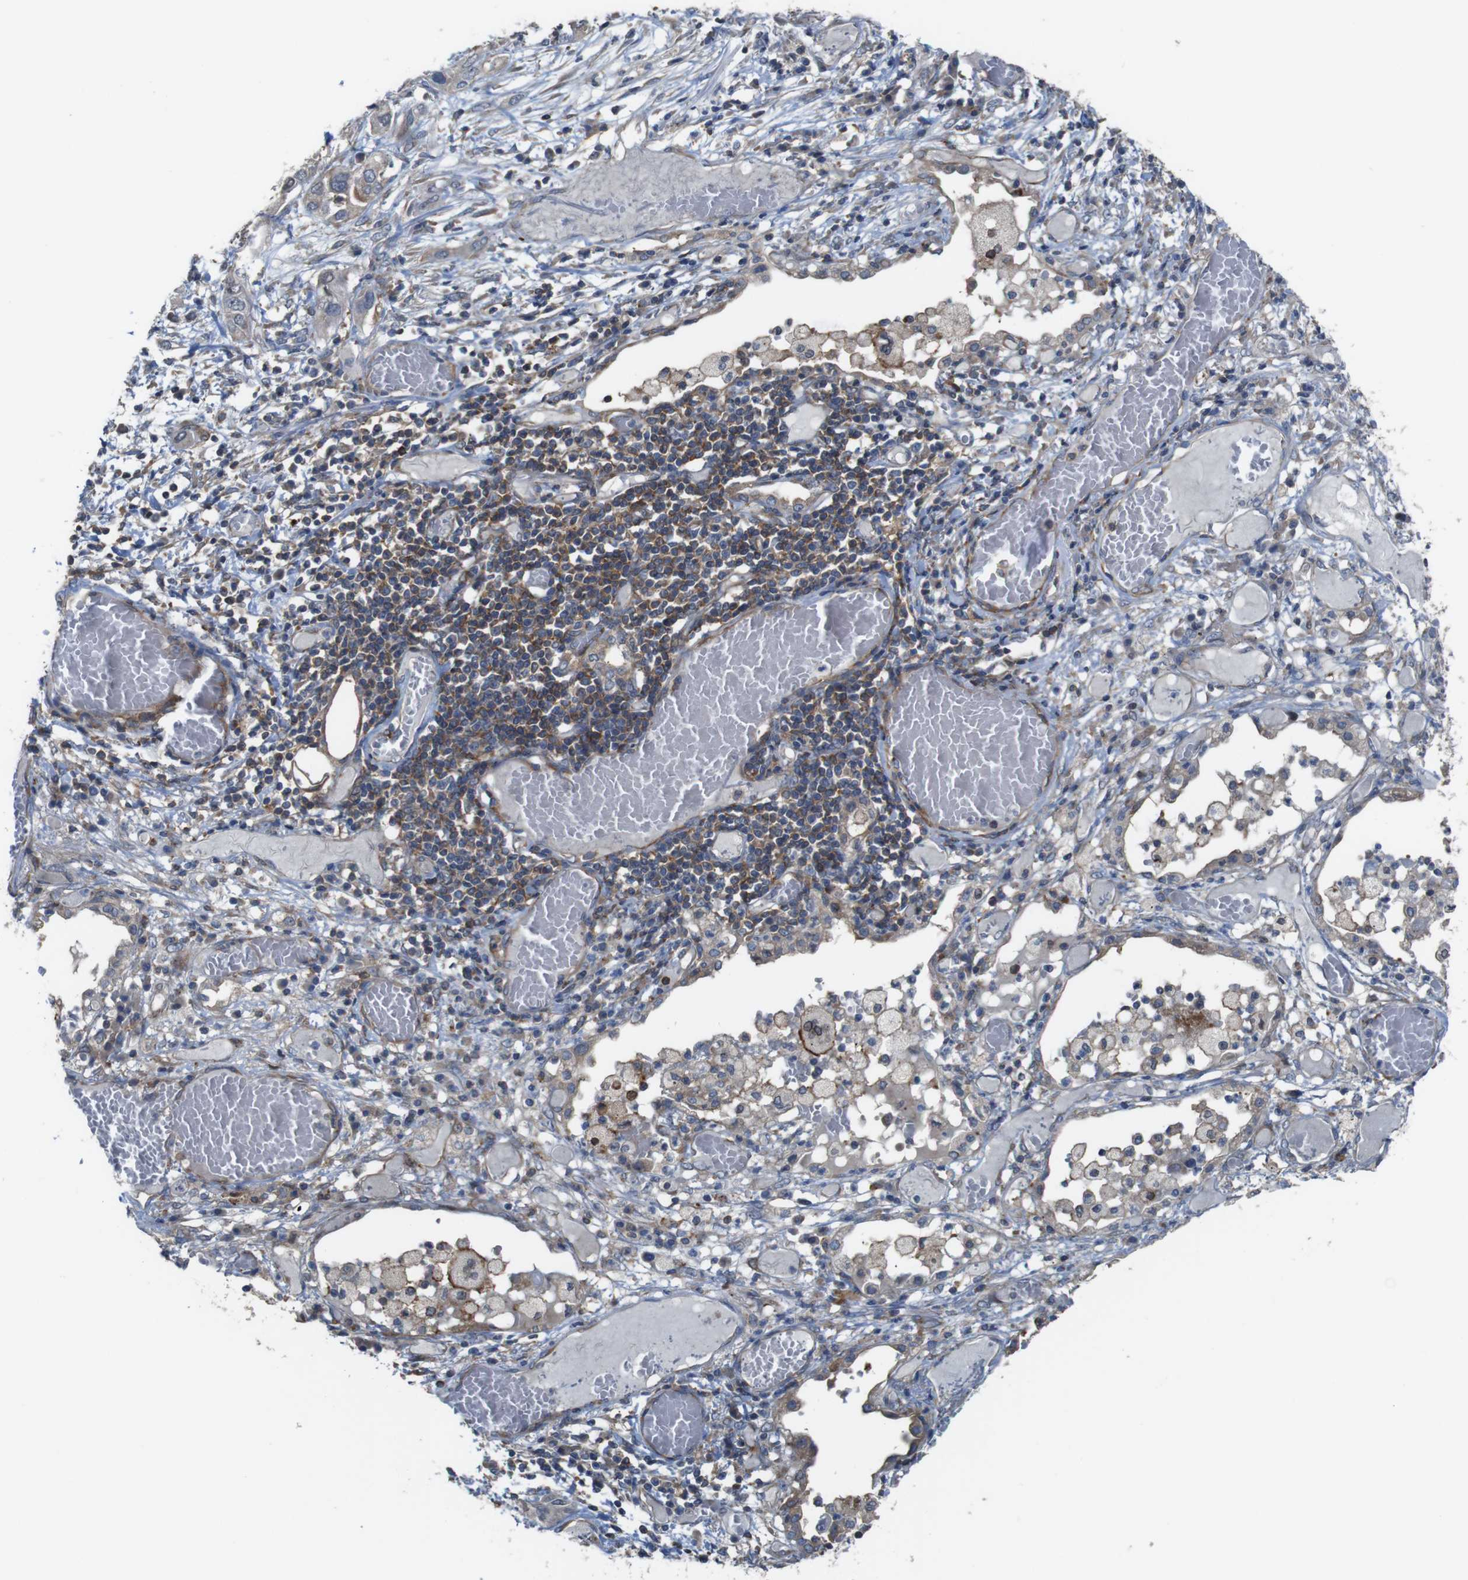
{"staining": {"intensity": "weak", "quantity": ">75%", "location": "cytoplasmic/membranous"}, "tissue": "lung cancer", "cell_type": "Tumor cells", "image_type": "cancer", "snomed": [{"axis": "morphology", "description": "Squamous cell carcinoma, NOS"}, {"axis": "topography", "description": "Lung"}], "caption": "Brown immunohistochemical staining in squamous cell carcinoma (lung) displays weak cytoplasmic/membranous expression in approximately >75% of tumor cells.", "gene": "PCOLCE2", "patient": {"sex": "male", "age": 71}}